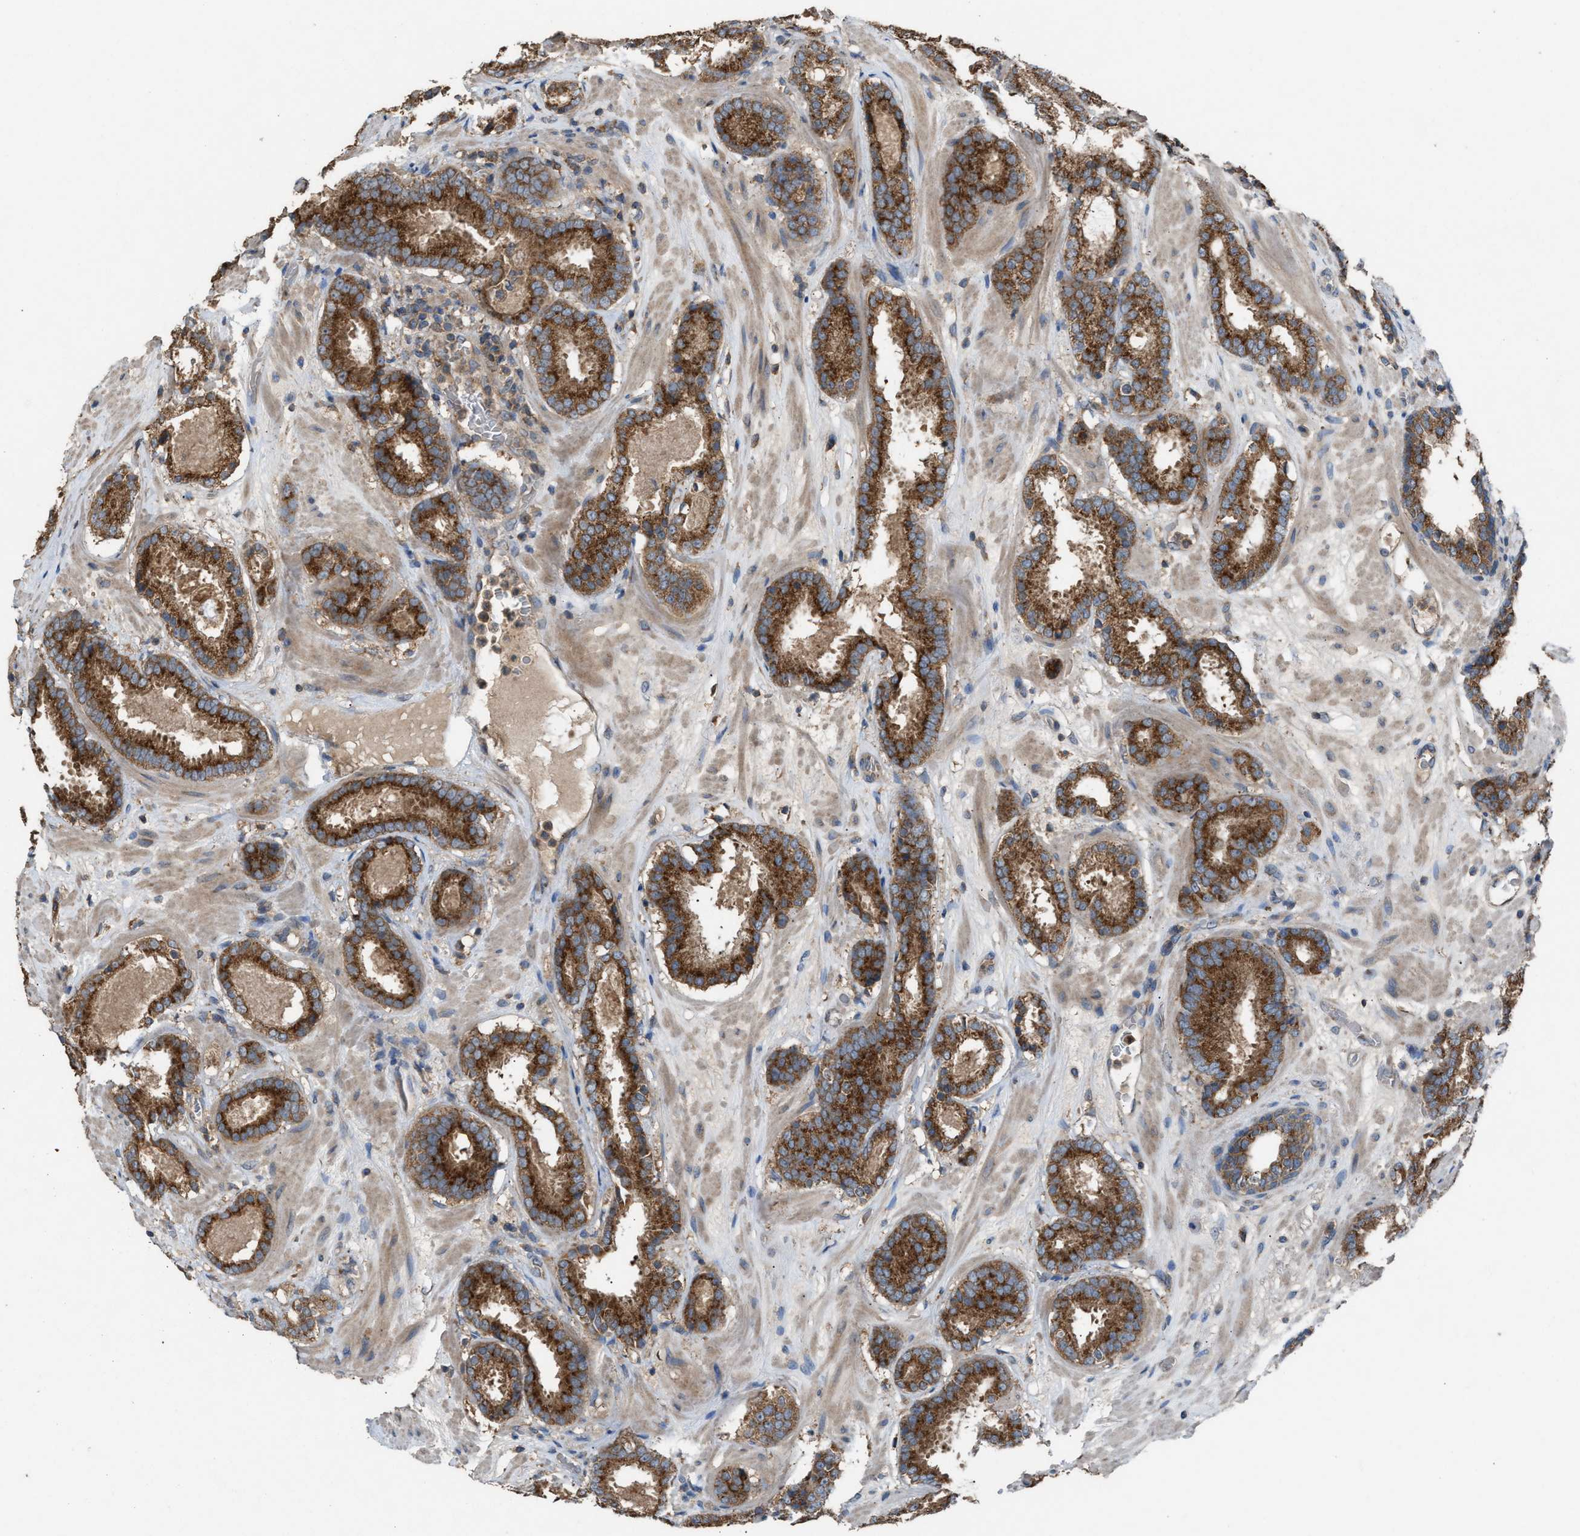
{"staining": {"intensity": "strong", "quantity": ">75%", "location": "cytoplasmic/membranous"}, "tissue": "prostate cancer", "cell_type": "Tumor cells", "image_type": "cancer", "snomed": [{"axis": "morphology", "description": "Adenocarcinoma, Low grade"}, {"axis": "topography", "description": "Prostate"}], "caption": "DAB (3,3'-diaminobenzidine) immunohistochemical staining of adenocarcinoma (low-grade) (prostate) reveals strong cytoplasmic/membranous protein positivity in approximately >75% of tumor cells.", "gene": "TPK1", "patient": {"sex": "male", "age": 69}}